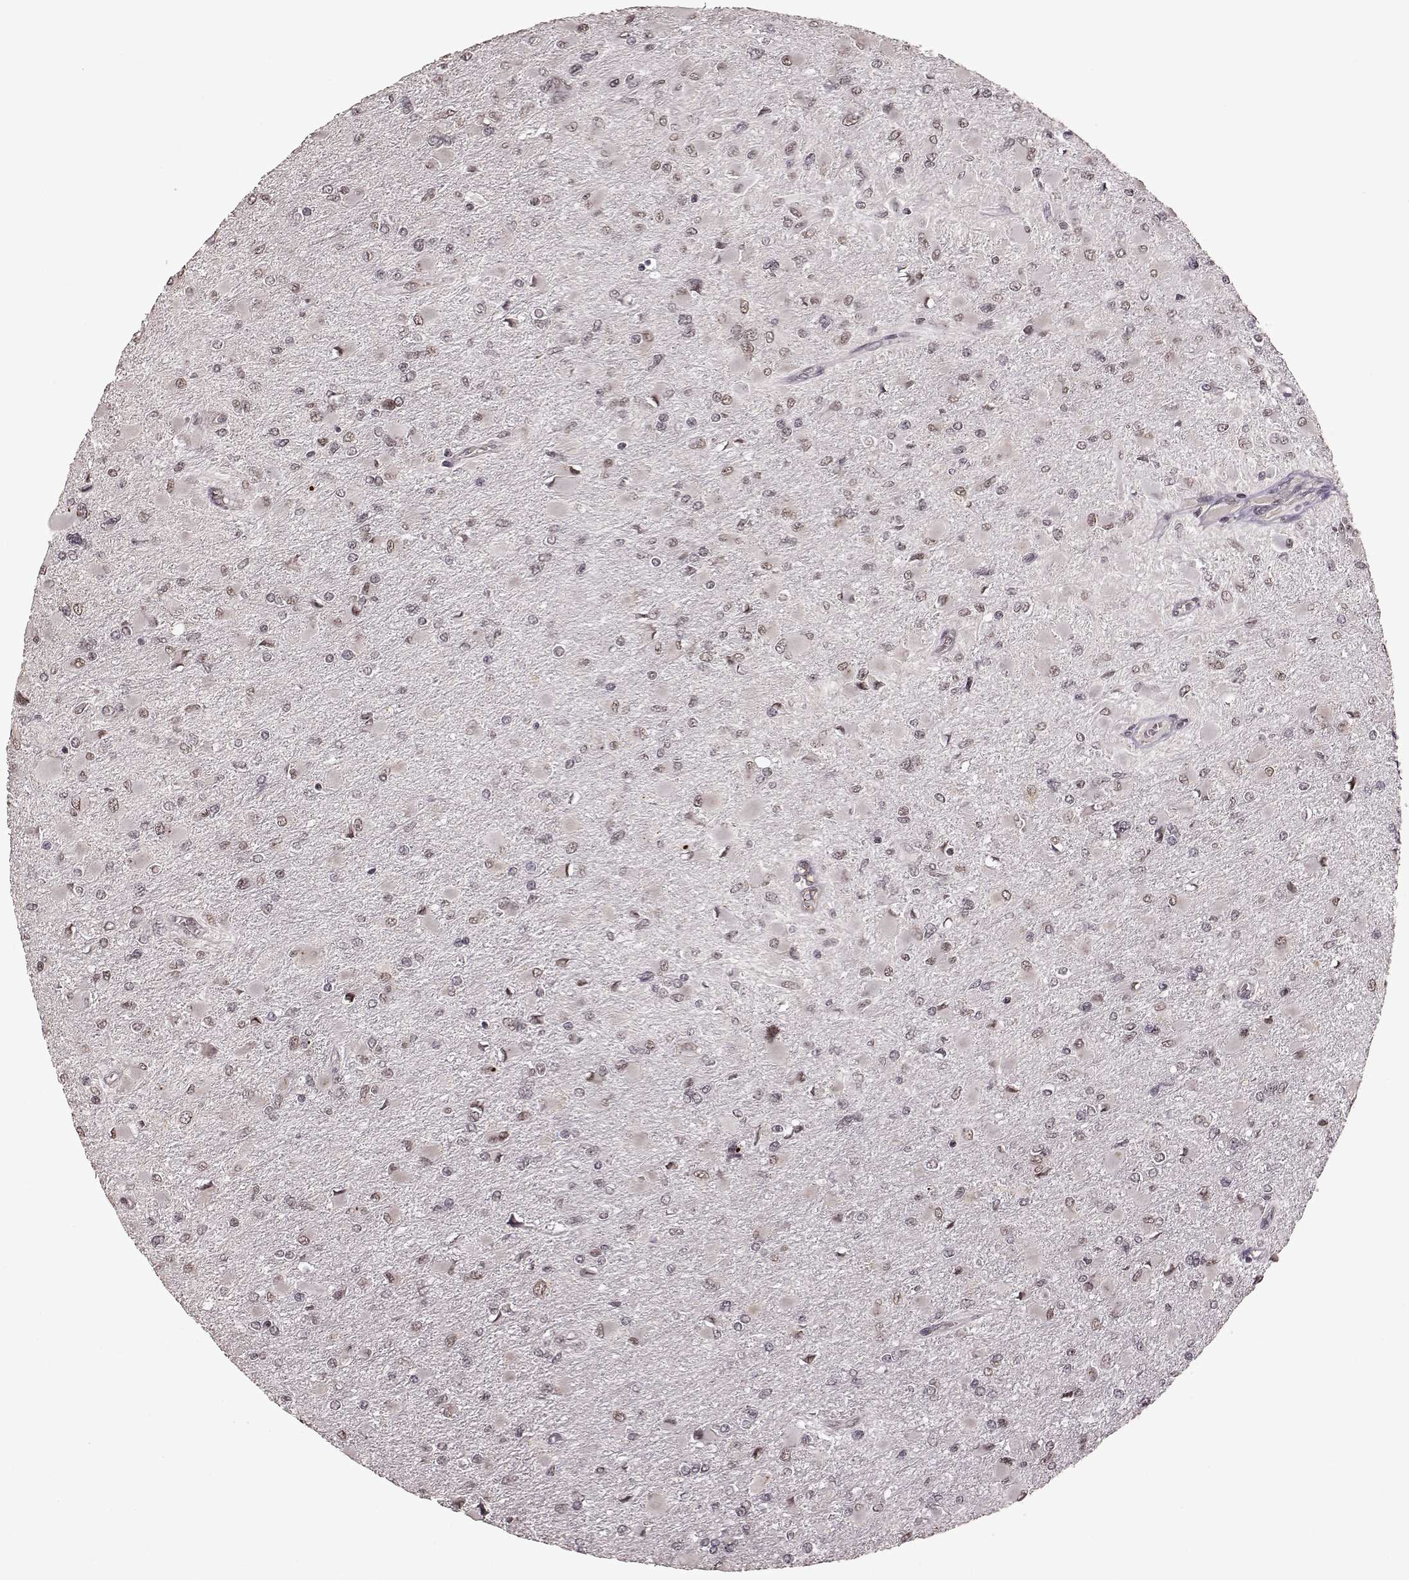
{"staining": {"intensity": "negative", "quantity": "none", "location": "none"}, "tissue": "glioma", "cell_type": "Tumor cells", "image_type": "cancer", "snomed": [{"axis": "morphology", "description": "Glioma, malignant, High grade"}, {"axis": "topography", "description": "Cerebral cortex"}], "caption": "Glioma was stained to show a protein in brown. There is no significant positivity in tumor cells. (Immunohistochemistry, brightfield microscopy, high magnification).", "gene": "RRAGD", "patient": {"sex": "female", "age": 36}}